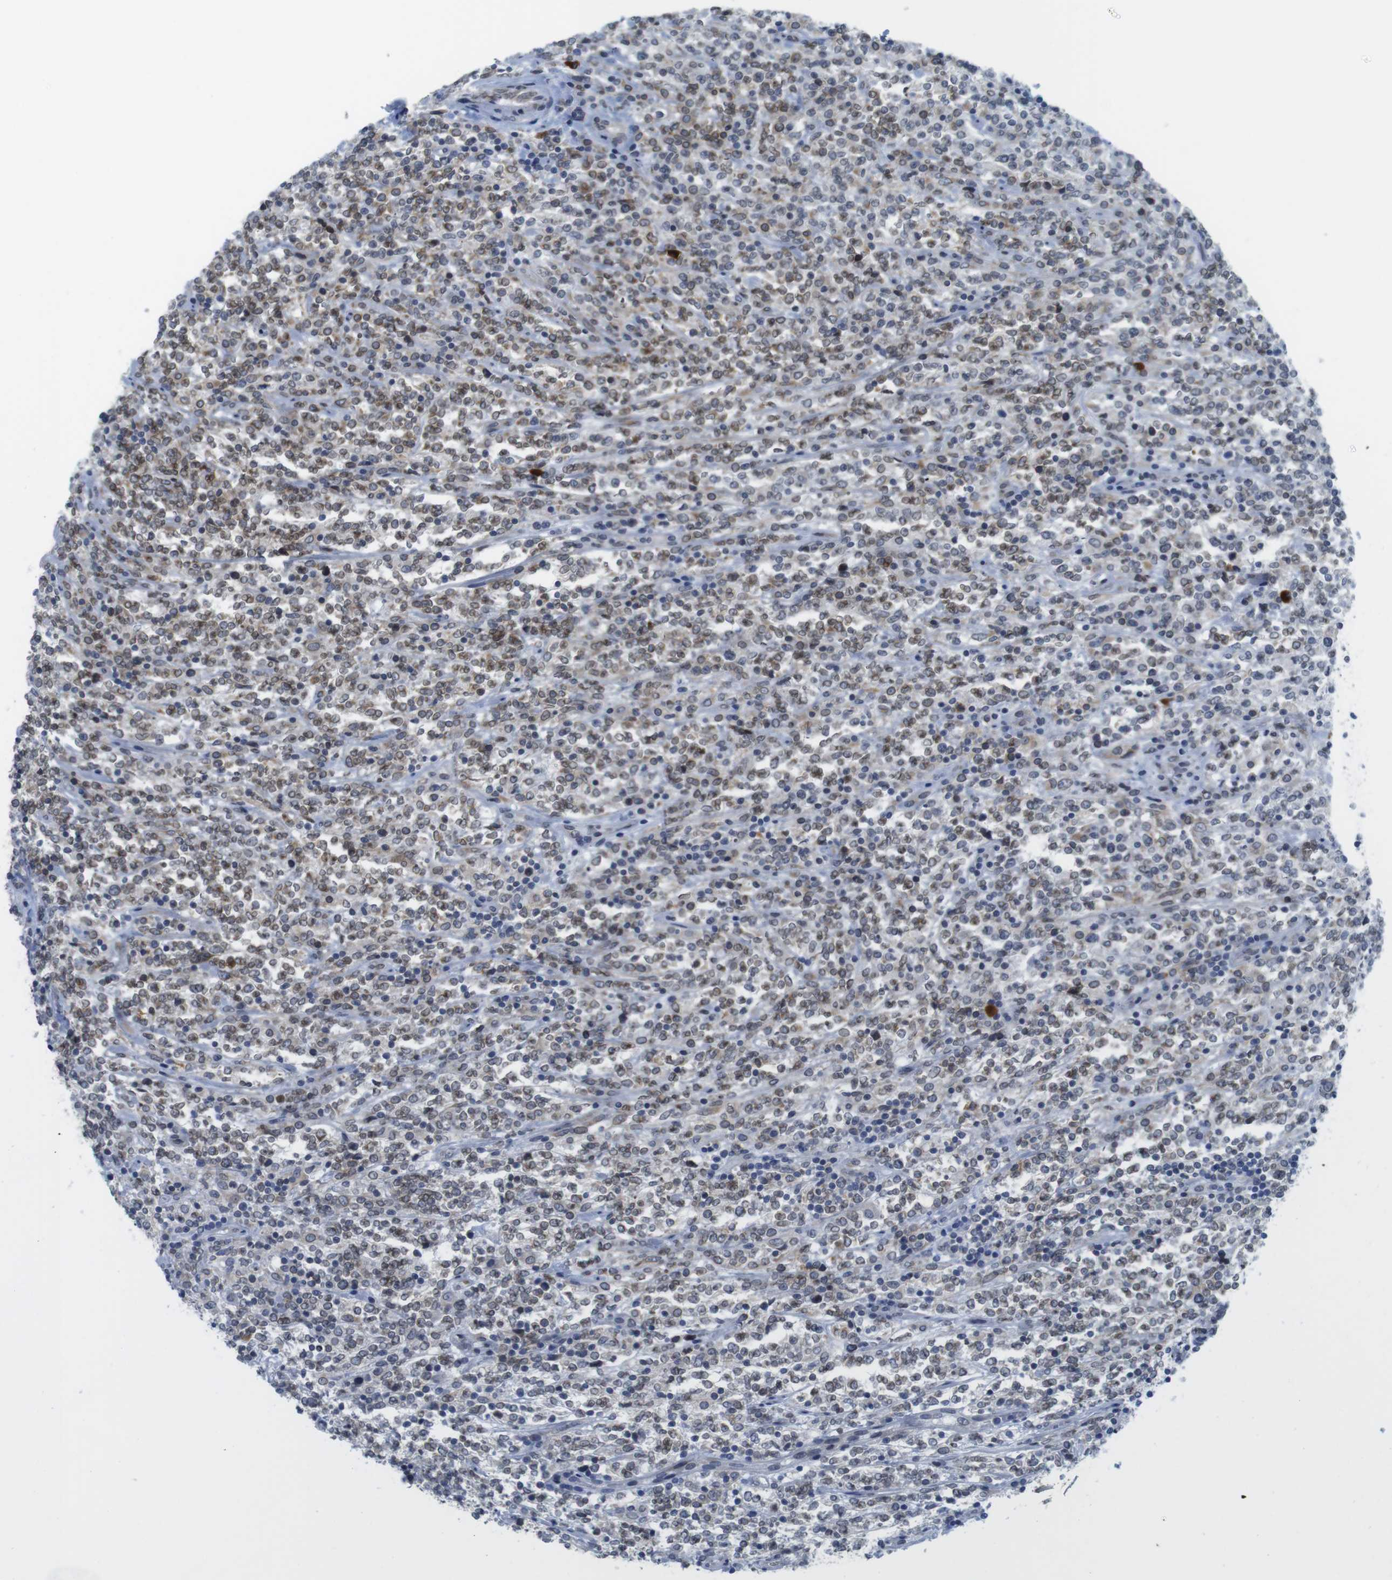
{"staining": {"intensity": "weak", "quantity": "25%-75%", "location": "nuclear"}, "tissue": "lymphoma", "cell_type": "Tumor cells", "image_type": "cancer", "snomed": [{"axis": "morphology", "description": "Malignant lymphoma, non-Hodgkin's type, High grade"}, {"axis": "topography", "description": "Soft tissue"}], "caption": "Tumor cells show weak nuclear expression in approximately 25%-75% of cells in high-grade malignant lymphoma, non-Hodgkin's type.", "gene": "ERGIC3", "patient": {"sex": "male", "age": 18}}